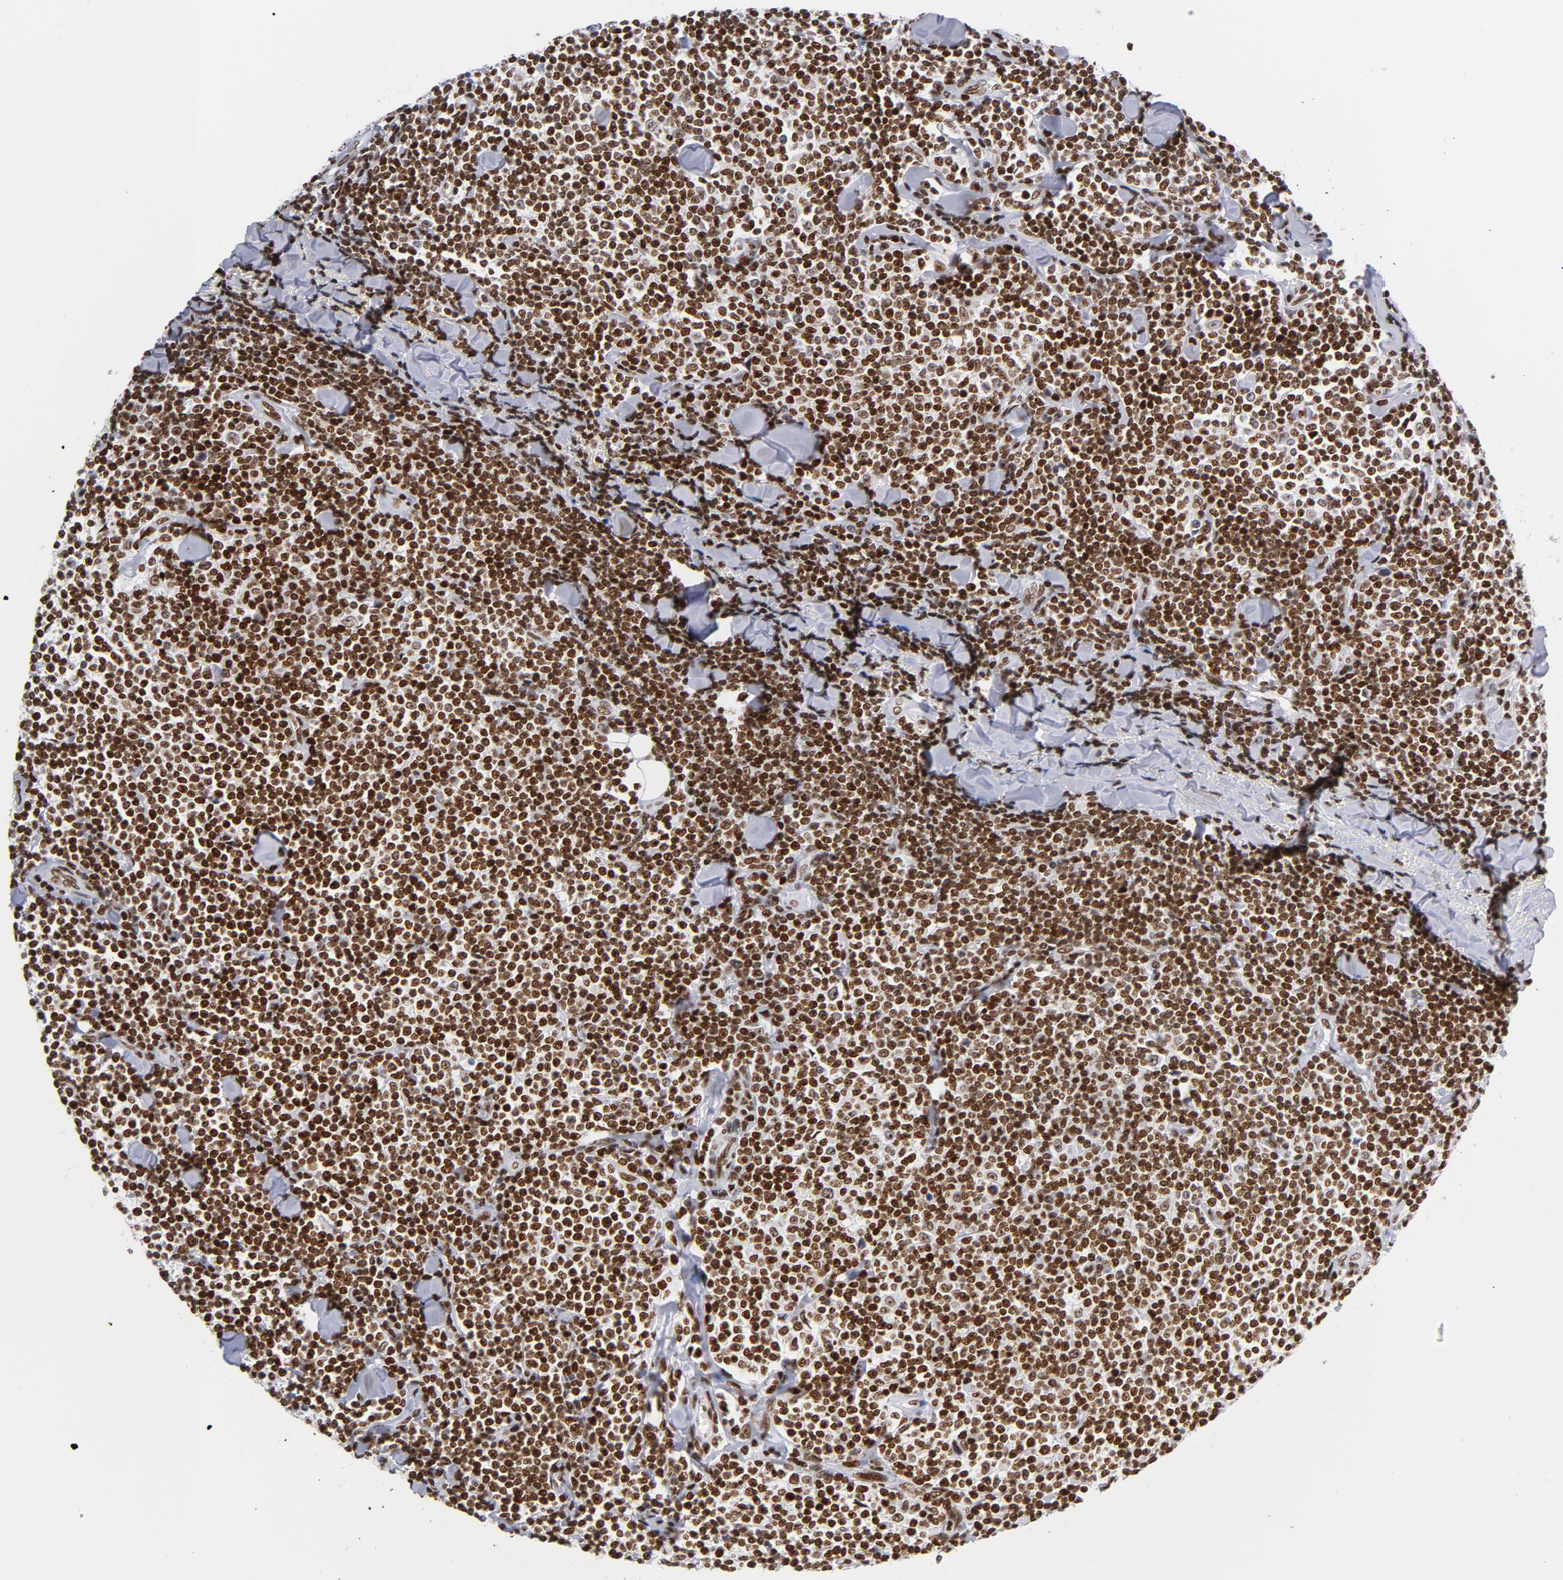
{"staining": {"intensity": "moderate", "quantity": ">75%", "location": "nuclear"}, "tissue": "lymphoma", "cell_type": "Tumor cells", "image_type": "cancer", "snomed": [{"axis": "morphology", "description": "Malignant lymphoma, non-Hodgkin's type, Low grade"}, {"axis": "topography", "description": "Soft tissue"}], "caption": "Moderate nuclear protein staining is seen in approximately >75% of tumor cells in low-grade malignant lymphoma, non-Hodgkin's type.", "gene": "TOP2B", "patient": {"sex": "male", "age": 92}}